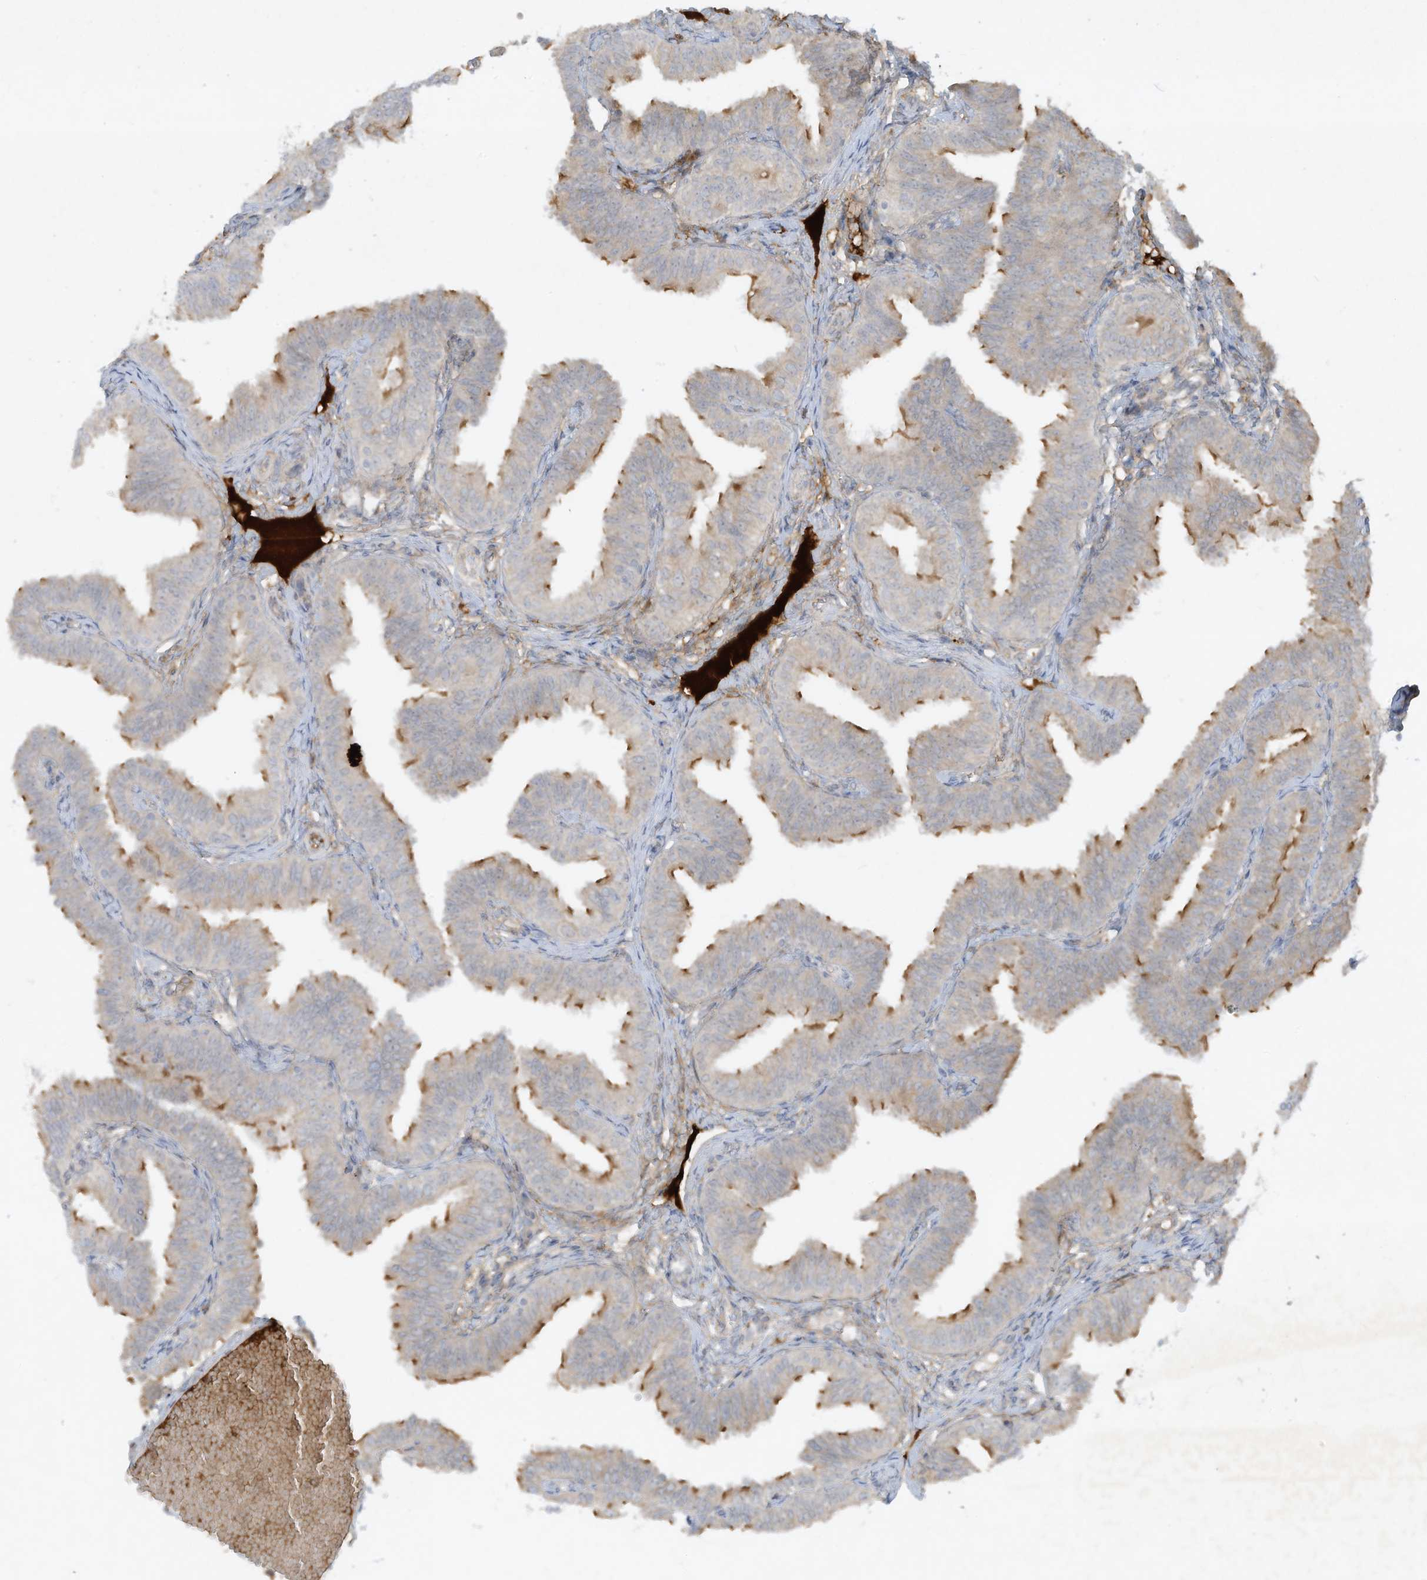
{"staining": {"intensity": "moderate", "quantity": "25%-75%", "location": "cytoplasmic/membranous"}, "tissue": "fallopian tube", "cell_type": "Glandular cells", "image_type": "normal", "snomed": [{"axis": "morphology", "description": "Normal tissue, NOS"}, {"axis": "topography", "description": "Fallopian tube"}], "caption": "Immunohistochemistry photomicrograph of benign fallopian tube stained for a protein (brown), which demonstrates medium levels of moderate cytoplasmic/membranous expression in about 25%-75% of glandular cells.", "gene": "FETUB", "patient": {"sex": "female", "age": 35}}